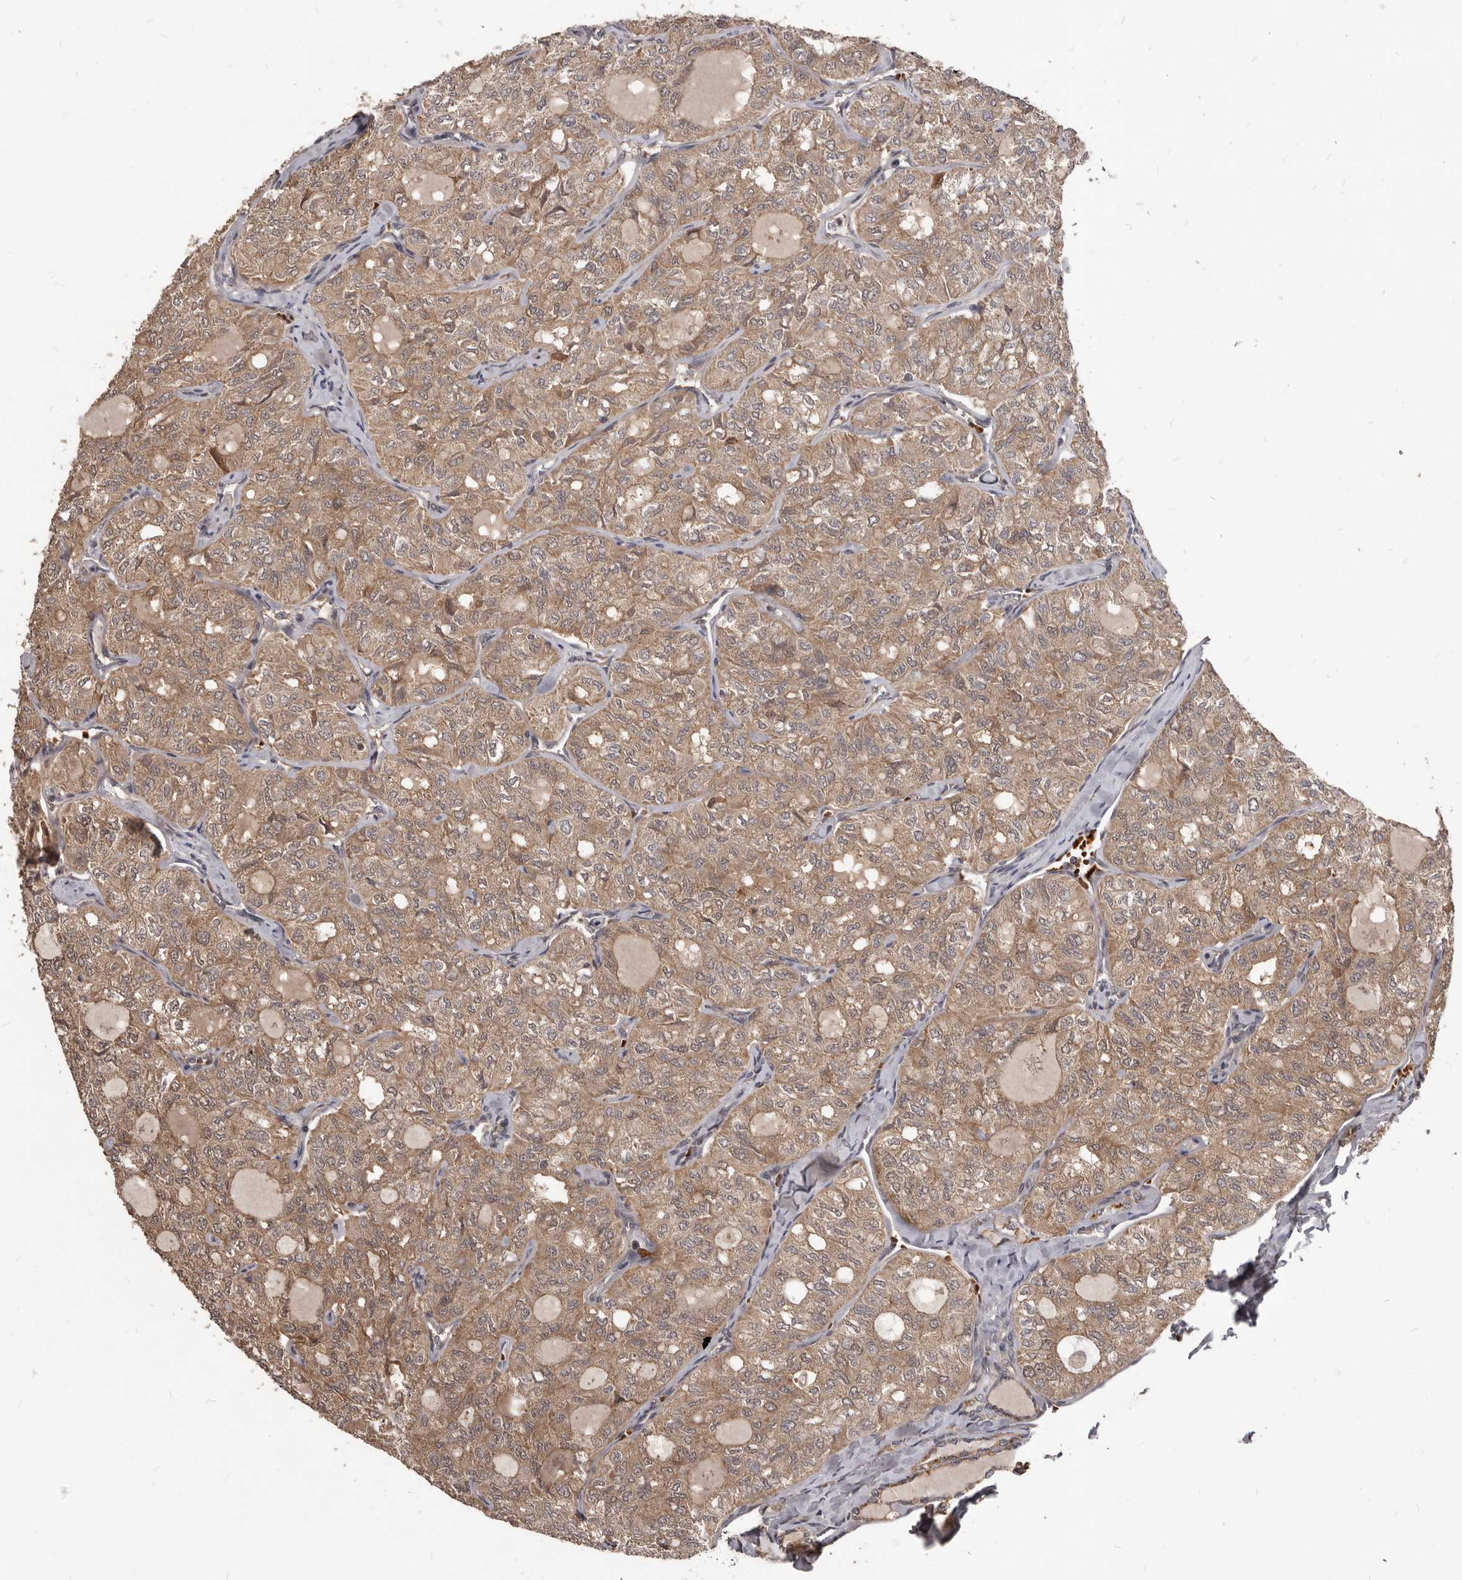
{"staining": {"intensity": "moderate", "quantity": ">75%", "location": "cytoplasmic/membranous"}, "tissue": "thyroid cancer", "cell_type": "Tumor cells", "image_type": "cancer", "snomed": [{"axis": "morphology", "description": "Follicular adenoma carcinoma, NOS"}, {"axis": "topography", "description": "Thyroid gland"}], "caption": "A brown stain shows moderate cytoplasmic/membranous positivity of a protein in human thyroid cancer tumor cells.", "gene": "GABPB2", "patient": {"sex": "male", "age": 75}}